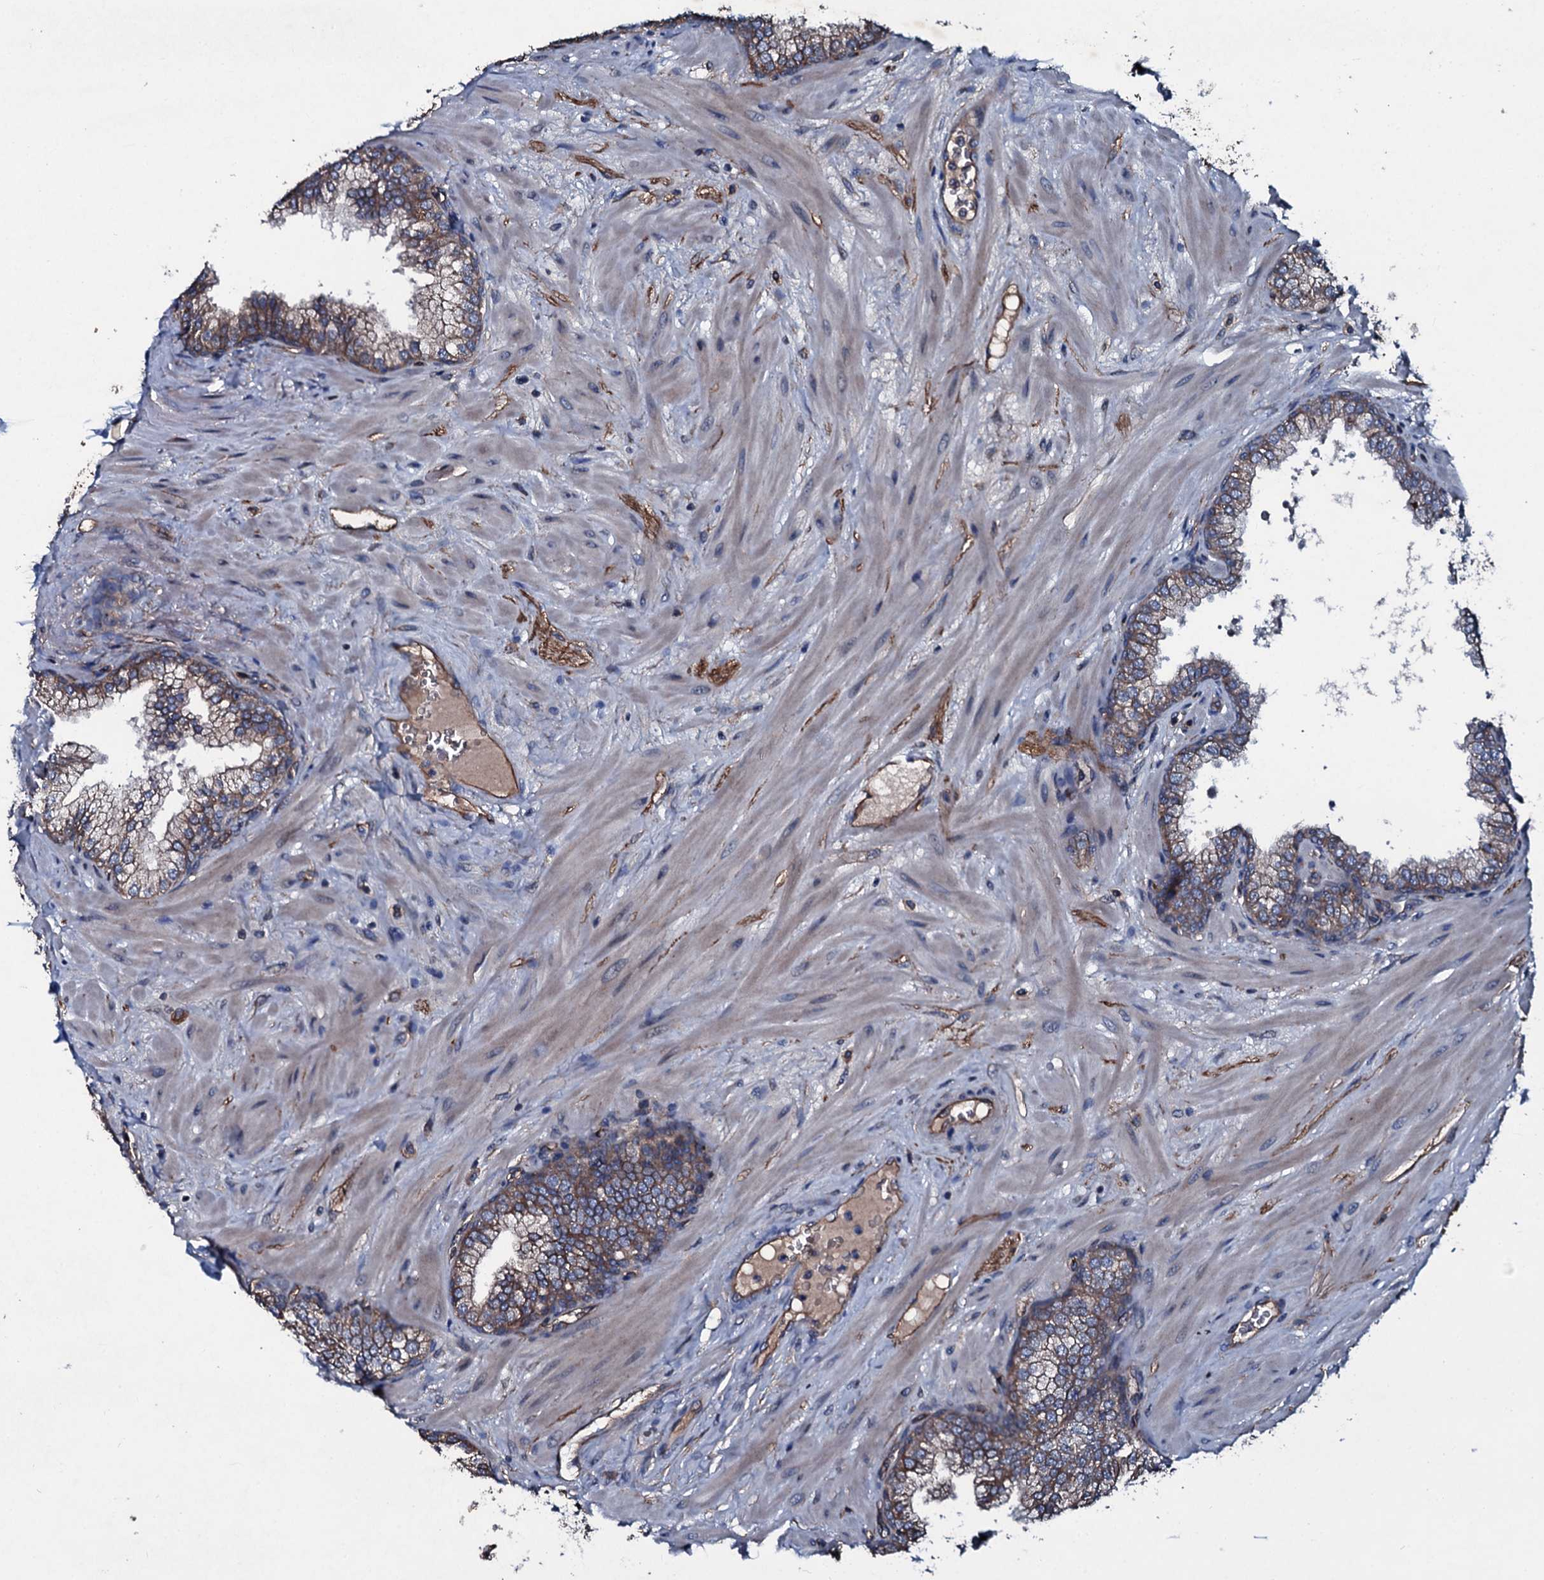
{"staining": {"intensity": "moderate", "quantity": "25%-75%", "location": "cytoplasmic/membranous"}, "tissue": "prostate", "cell_type": "Glandular cells", "image_type": "normal", "snomed": [{"axis": "morphology", "description": "Normal tissue, NOS"}, {"axis": "topography", "description": "Prostate"}], "caption": "This micrograph reveals IHC staining of unremarkable prostate, with medium moderate cytoplasmic/membranous expression in about 25%-75% of glandular cells.", "gene": "DMAC2", "patient": {"sex": "male", "age": 60}}